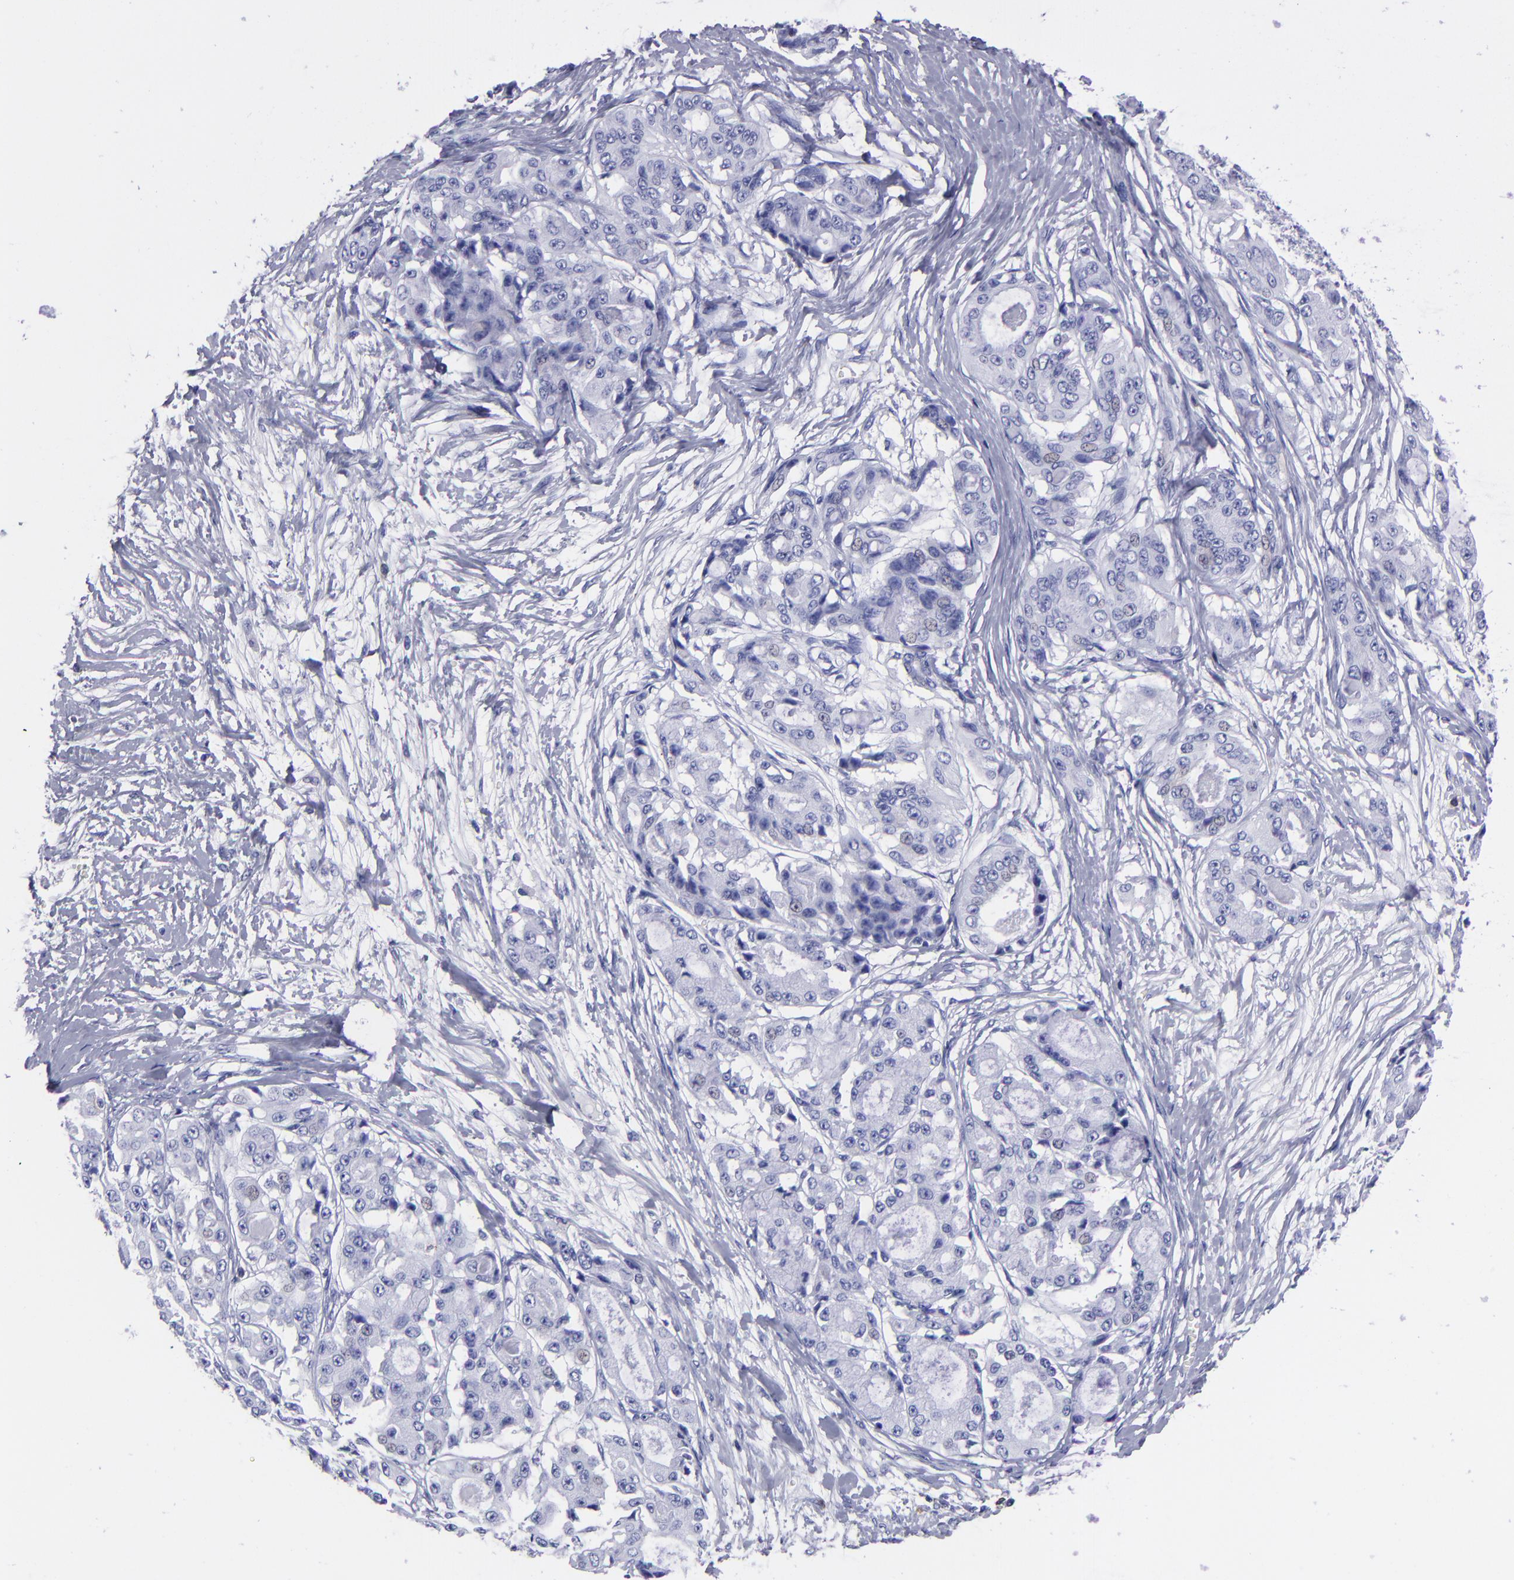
{"staining": {"intensity": "negative", "quantity": "none", "location": "none"}, "tissue": "ovarian cancer", "cell_type": "Tumor cells", "image_type": "cancer", "snomed": [{"axis": "morphology", "description": "Carcinoma, endometroid"}, {"axis": "topography", "description": "Ovary"}], "caption": "Ovarian endometroid carcinoma was stained to show a protein in brown. There is no significant positivity in tumor cells.", "gene": "CD6", "patient": {"sex": "female", "age": 61}}